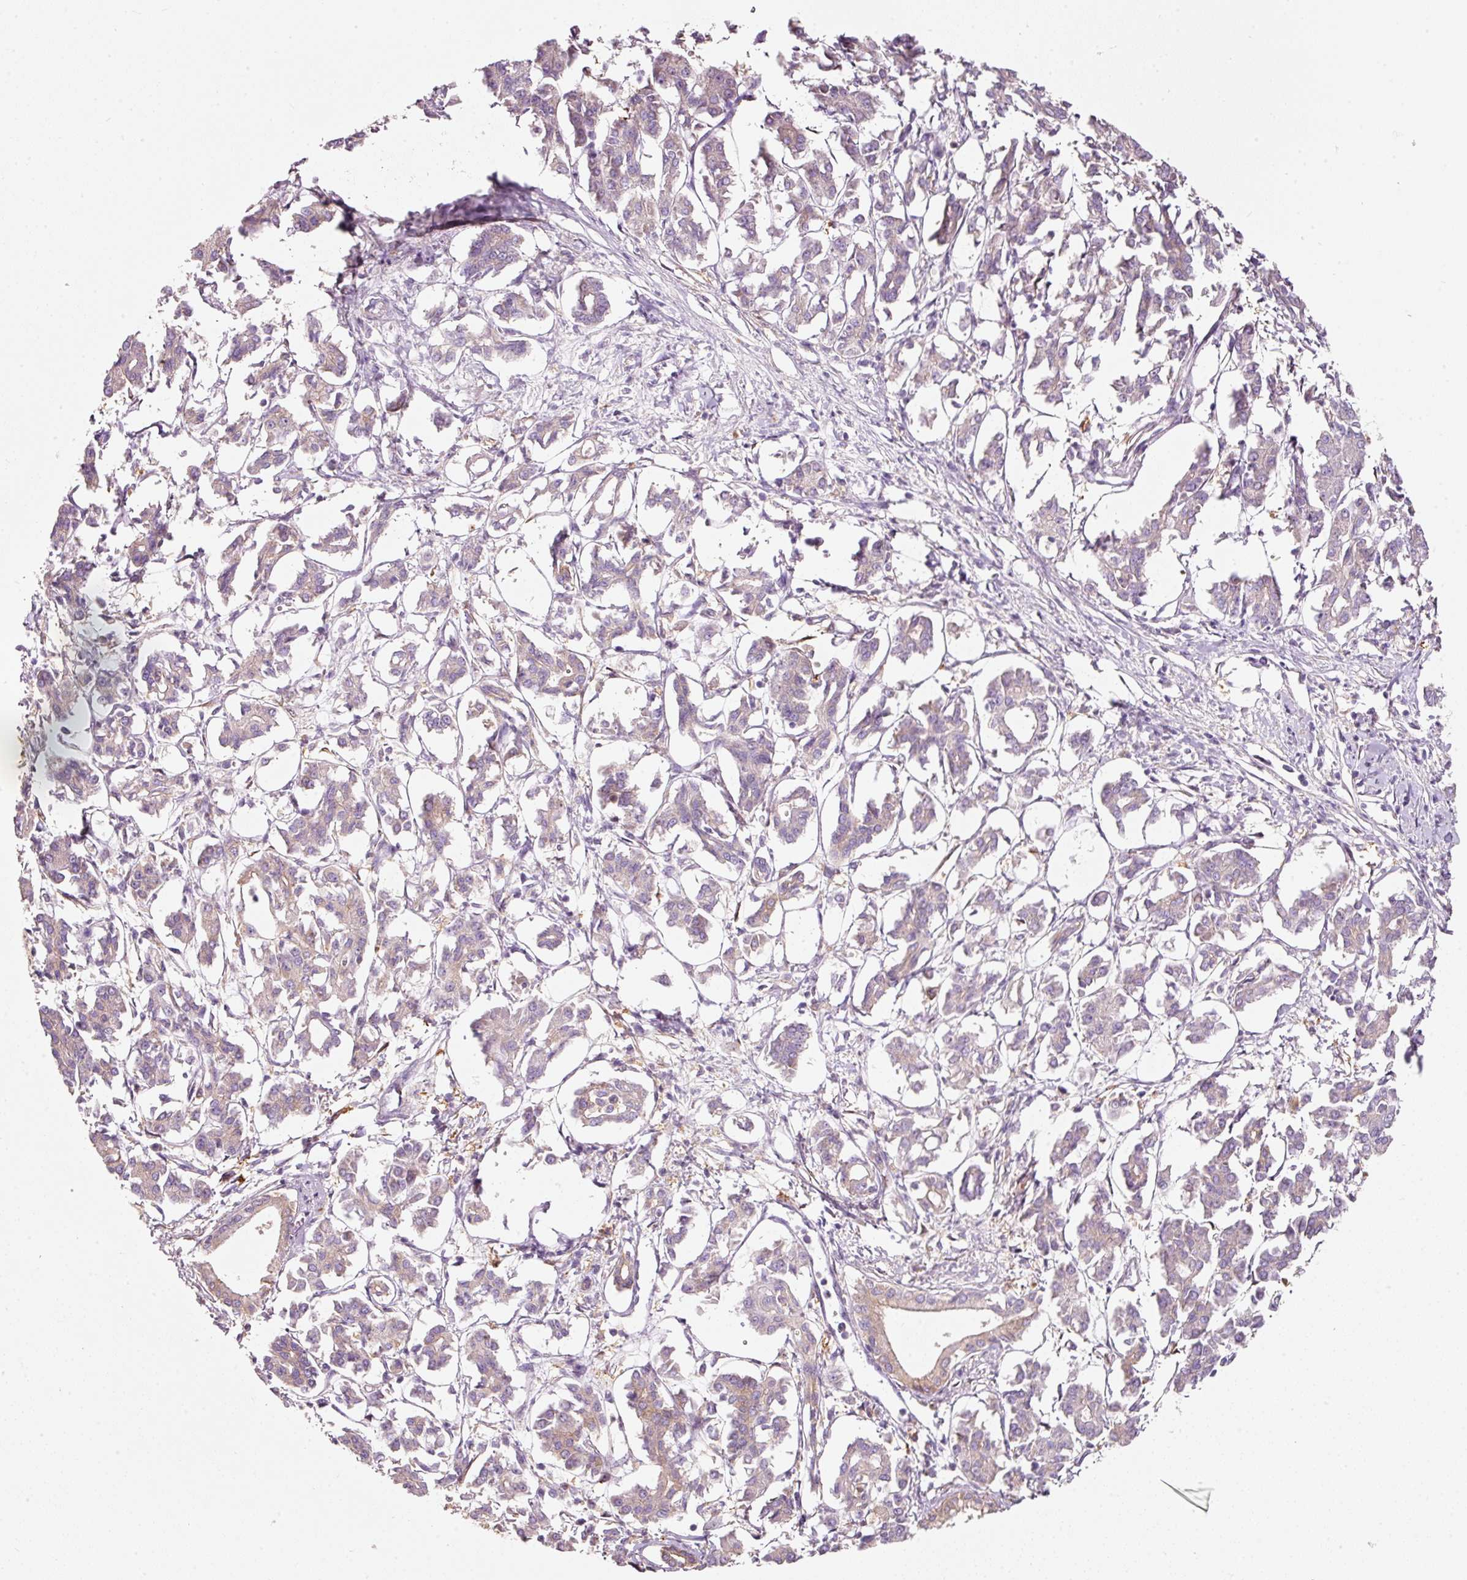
{"staining": {"intensity": "negative", "quantity": "none", "location": "none"}, "tissue": "pancreatic cancer", "cell_type": "Tumor cells", "image_type": "cancer", "snomed": [{"axis": "morphology", "description": "Adenocarcinoma, NOS"}, {"axis": "topography", "description": "Pancreas"}], "caption": "Tumor cells are negative for brown protein staining in pancreatic cancer.", "gene": "IQGAP2", "patient": {"sex": "male", "age": 61}}